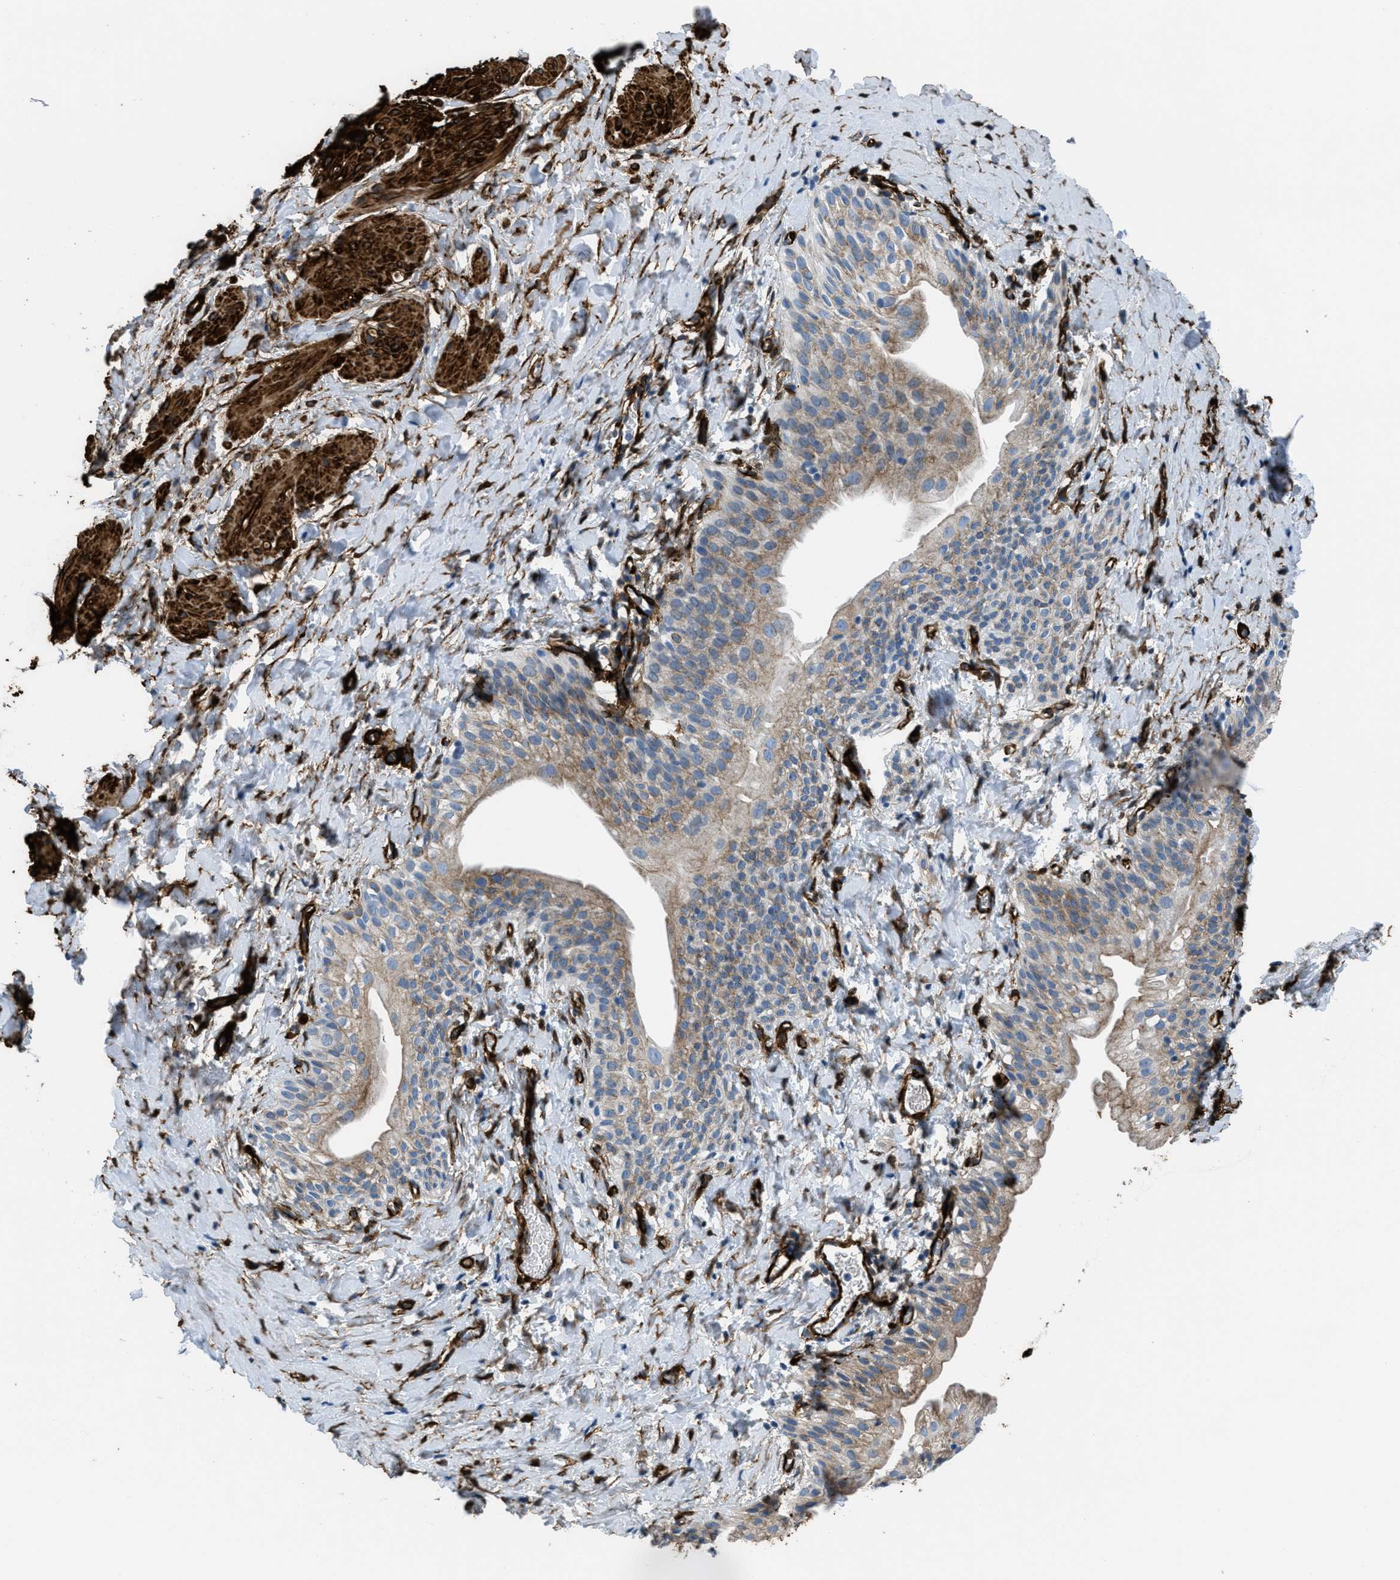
{"staining": {"intensity": "strong", "quantity": ">75%", "location": "cytoplasmic/membranous"}, "tissue": "smooth muscle", "cell_type": "Smooth muscle cells", "image_type": "normal", "snomed": [{"axis": "morphology", "description": "Normal tissue, NOS"}, {"axis": "topography", "description": "Smooth muscle"}], "caption": "Immunohistochemical staining of benign smooth muscle demonstrates >75% levels of strong cytoplasmic/membranous protein positivity in about >75% of smooth muscle cells.", "gene": "CALD1", "patient": {"sex": "male", "age": 16}}